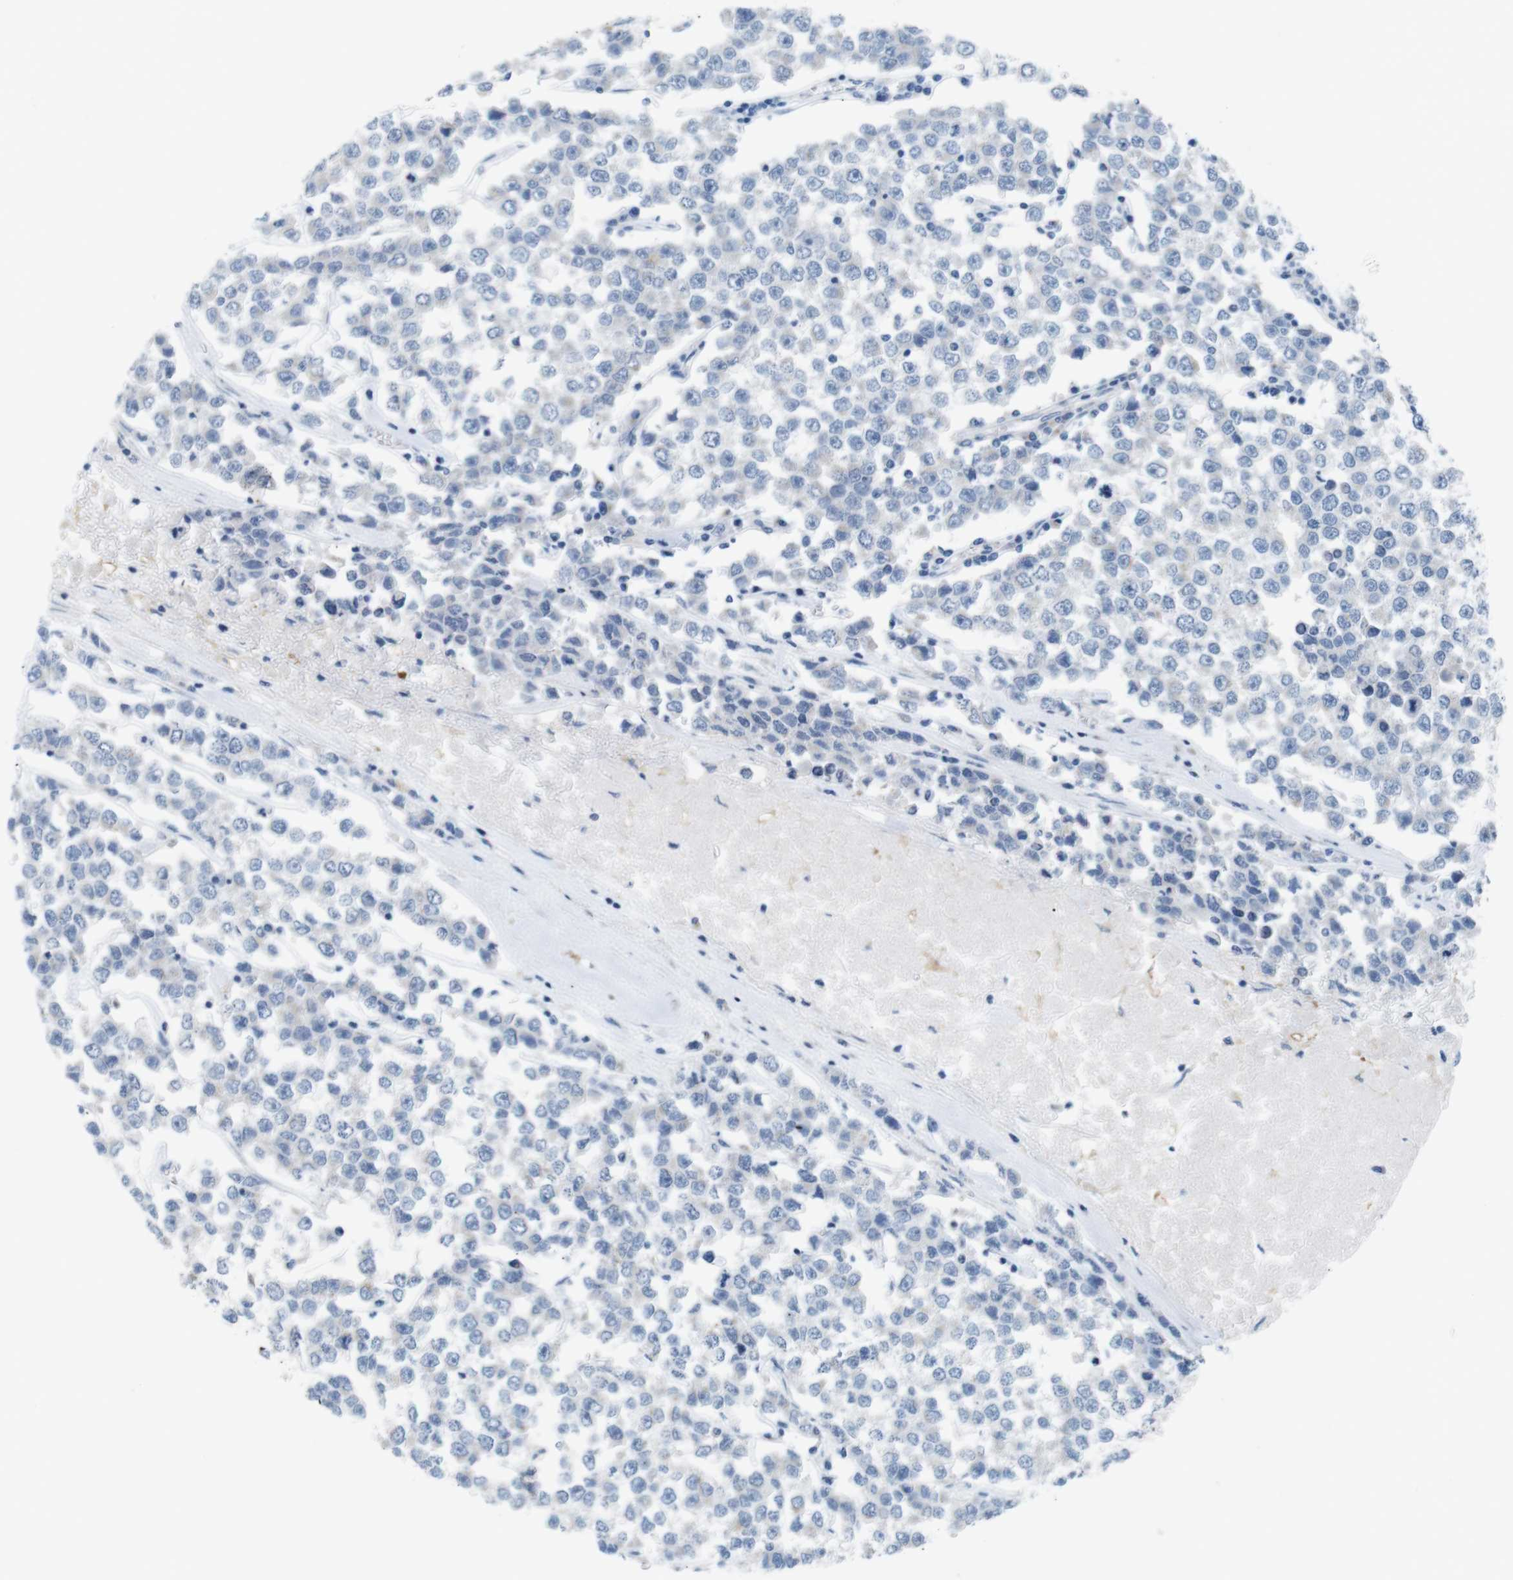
{"staining": {"intensity": "negative", "quantity": "none", "location": "none"}, "tissue": "testis cancer", "cell_type": "Tumor cells", "image_type": "cancer", "snomed": [{"axis": "morphology", "description": "Seminoma, NOS"}, {"axis": "morphology", "description": "Carcinoma, Embryonal, NOS"}, {"axis": "topography", "description": "Testis"}], "caption": "Embryonal carcinoma (testis) stained for a protein using immunohistochemistry reveals no positivity tumor cells.", "gene": "GOLGA2", "patient": {"sex": "male", "age": 52}}